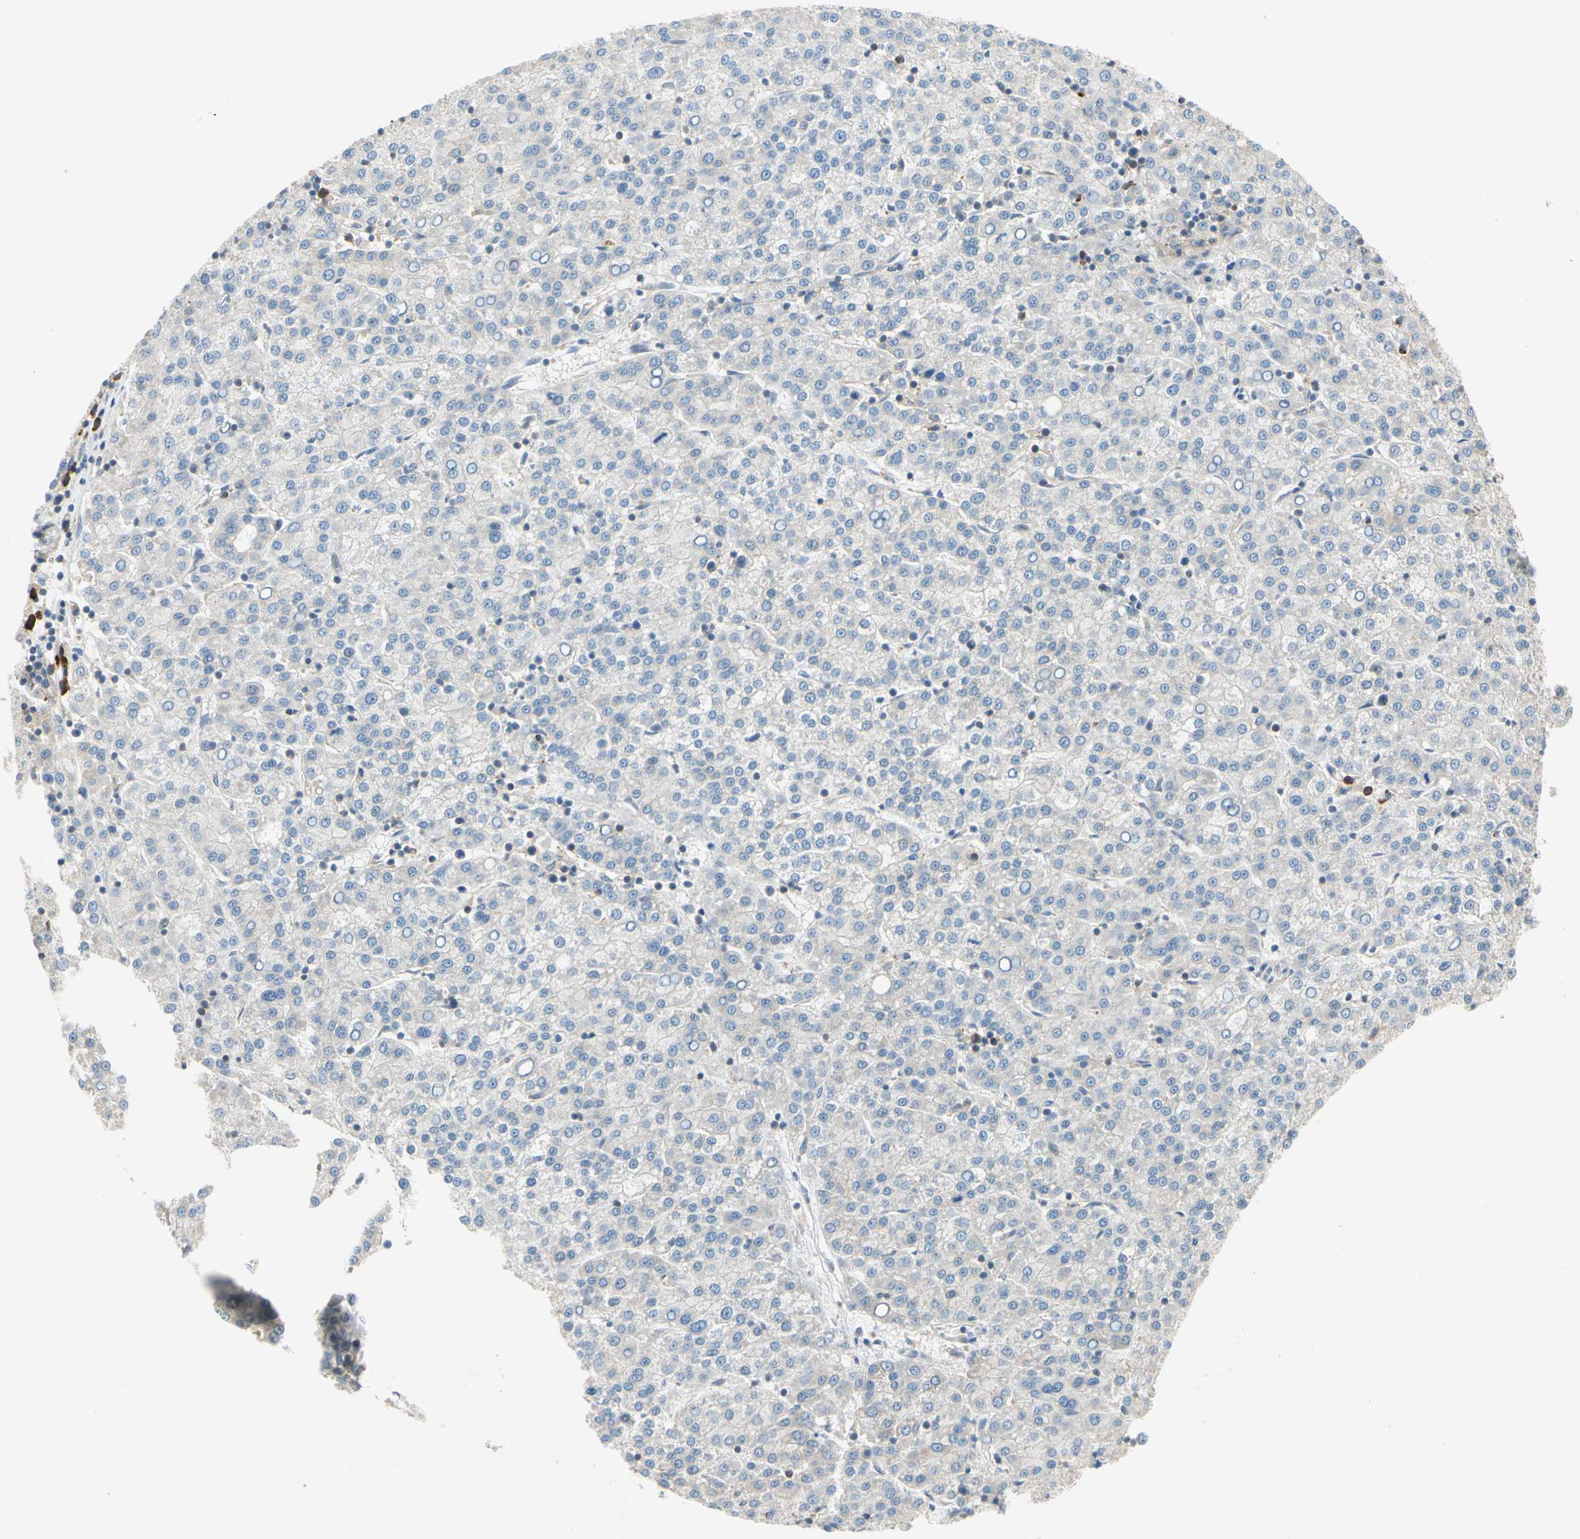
{"staining": {"intensity": "negative", "quantity": "none", "location": "none"}, "tissue": "liver cancer", "cell_type": "Tumor cells", "image_type": "cancer", "snomed": [{"axis": "morphology", "description": "Carcinoma, Hepatocellular, NOS"}, {"axis": "topography", "description": "Liver"}], "caption": "The histopathology image demonstrates no significant positivity in tumor cells of liver cancer. (DAB (3,3'-diaminobenzidine) immunohistochemistry (IHC), high magnification).", "gene": "WIPI1", "patient": {"sex": "female", "age": 58}}